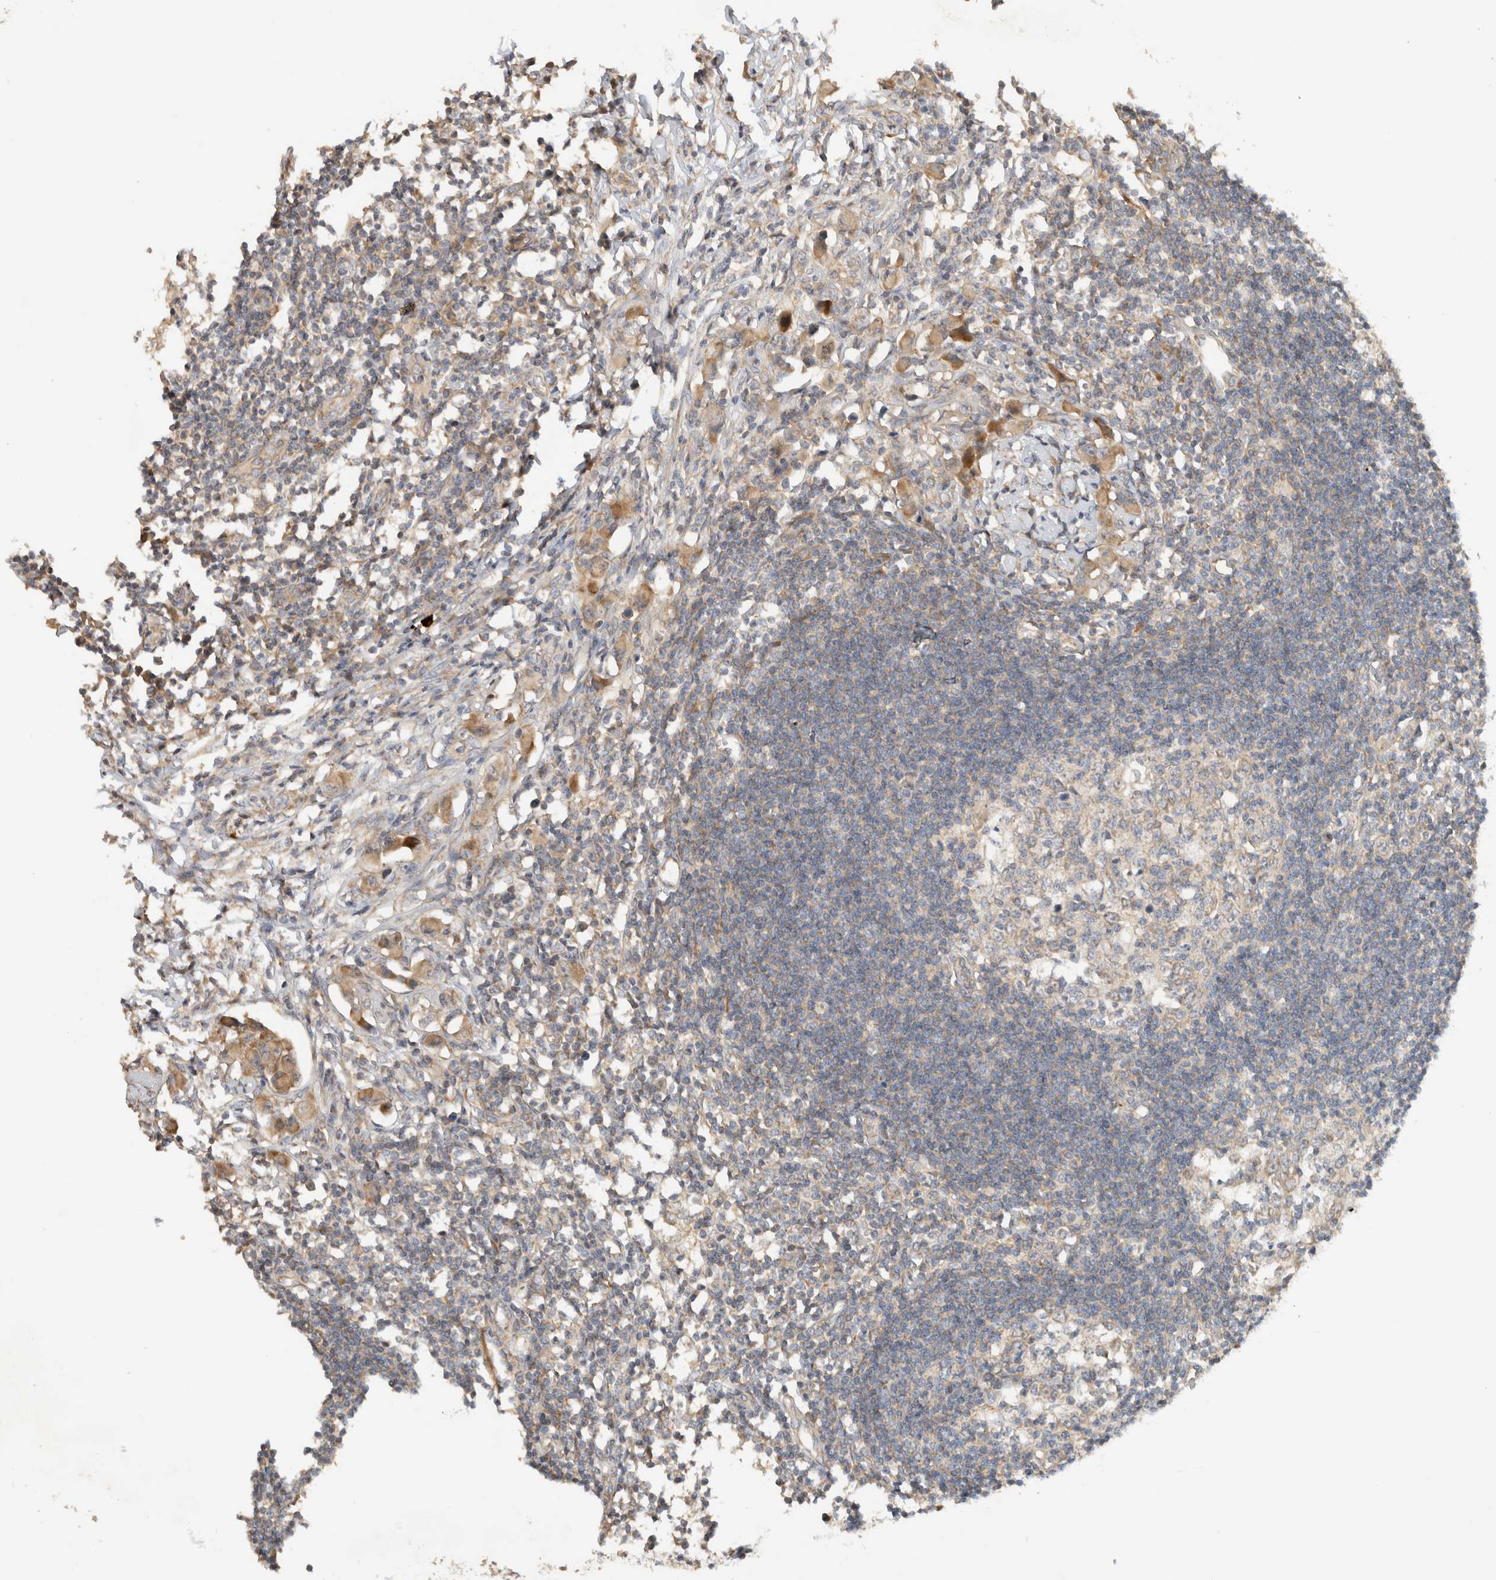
{"staining": {"intensity": "weak", "quantity": "25%-75%", "location": "cytoplasmic/membranous"}, "tissue": "lymph node", "cell_type": "Germinal center cells", "image_type": "normal", "snomed": [{"axis": "morphology", "description": "Normal tissue, NOS"}, {"axis": "morphology", "description": "Malignant melanoma, Metastatic site"}, {"axis": "topography", "description": "Lymph node"}], "caption": "Weak cytoplasmic/membranous protein expression is appreciated in about 25%-75% of germinal center cells in lymph node.", "gene": "PUM1", "patient": {"sex": "male", "age": 41}}